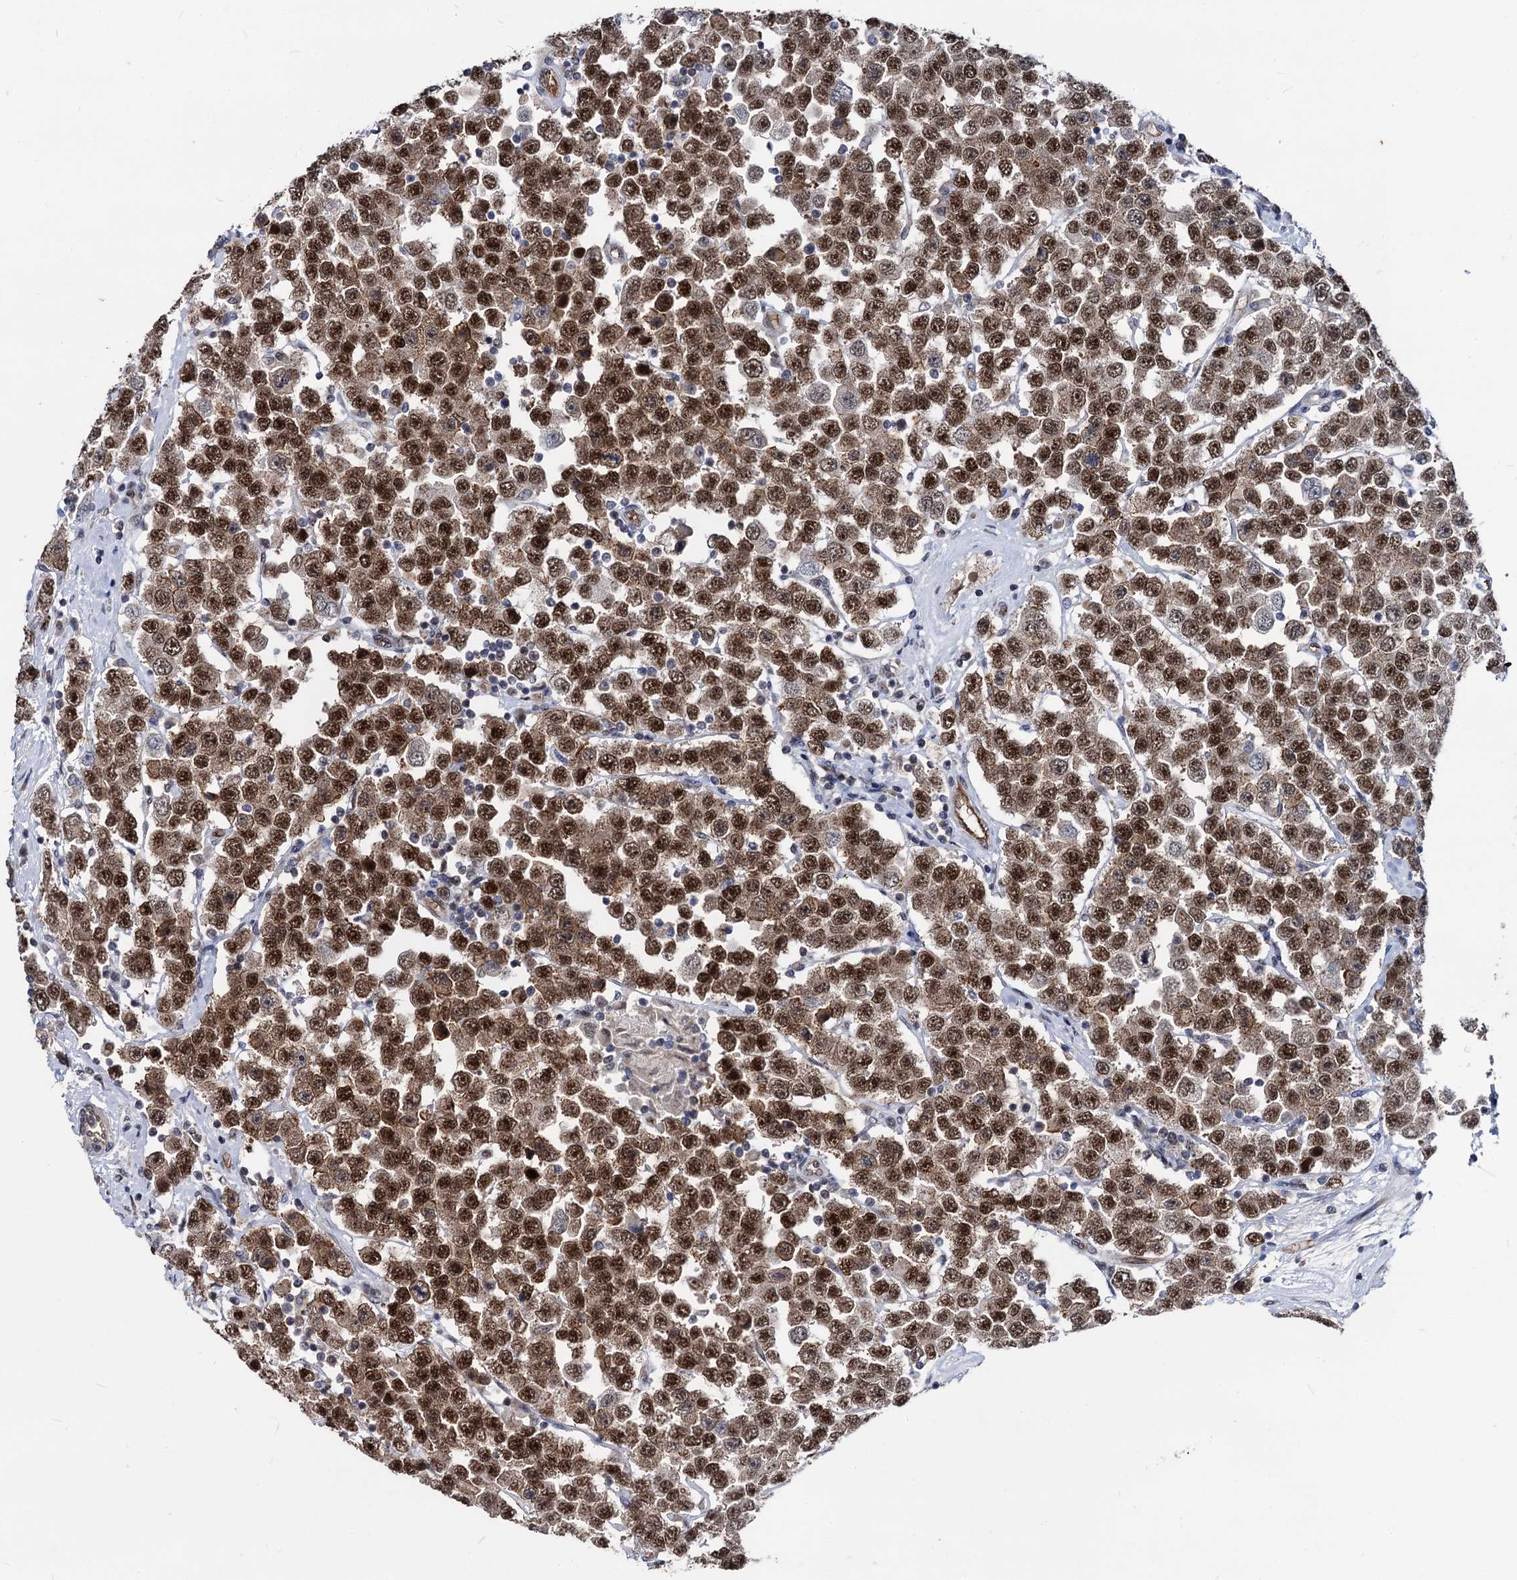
{"staining": {"intensity": "strong", "quantity": ">75%", "location": "nuclear"}, "tissue": "testis cancer", "cell_type": "Tumor cells", "image_type": "cancer", "snomed": [{"axis": "morphology", "description": "Seminoma, NOS"}, {"axis": "topography", "description": "Testis"}], "caption": "The immunohistochemical stain shows strong nuclear expression in tumor cells of testis seminoma tissue.", "gene": "GALNT11", "patient": {"sex": "male", "age": 28}}